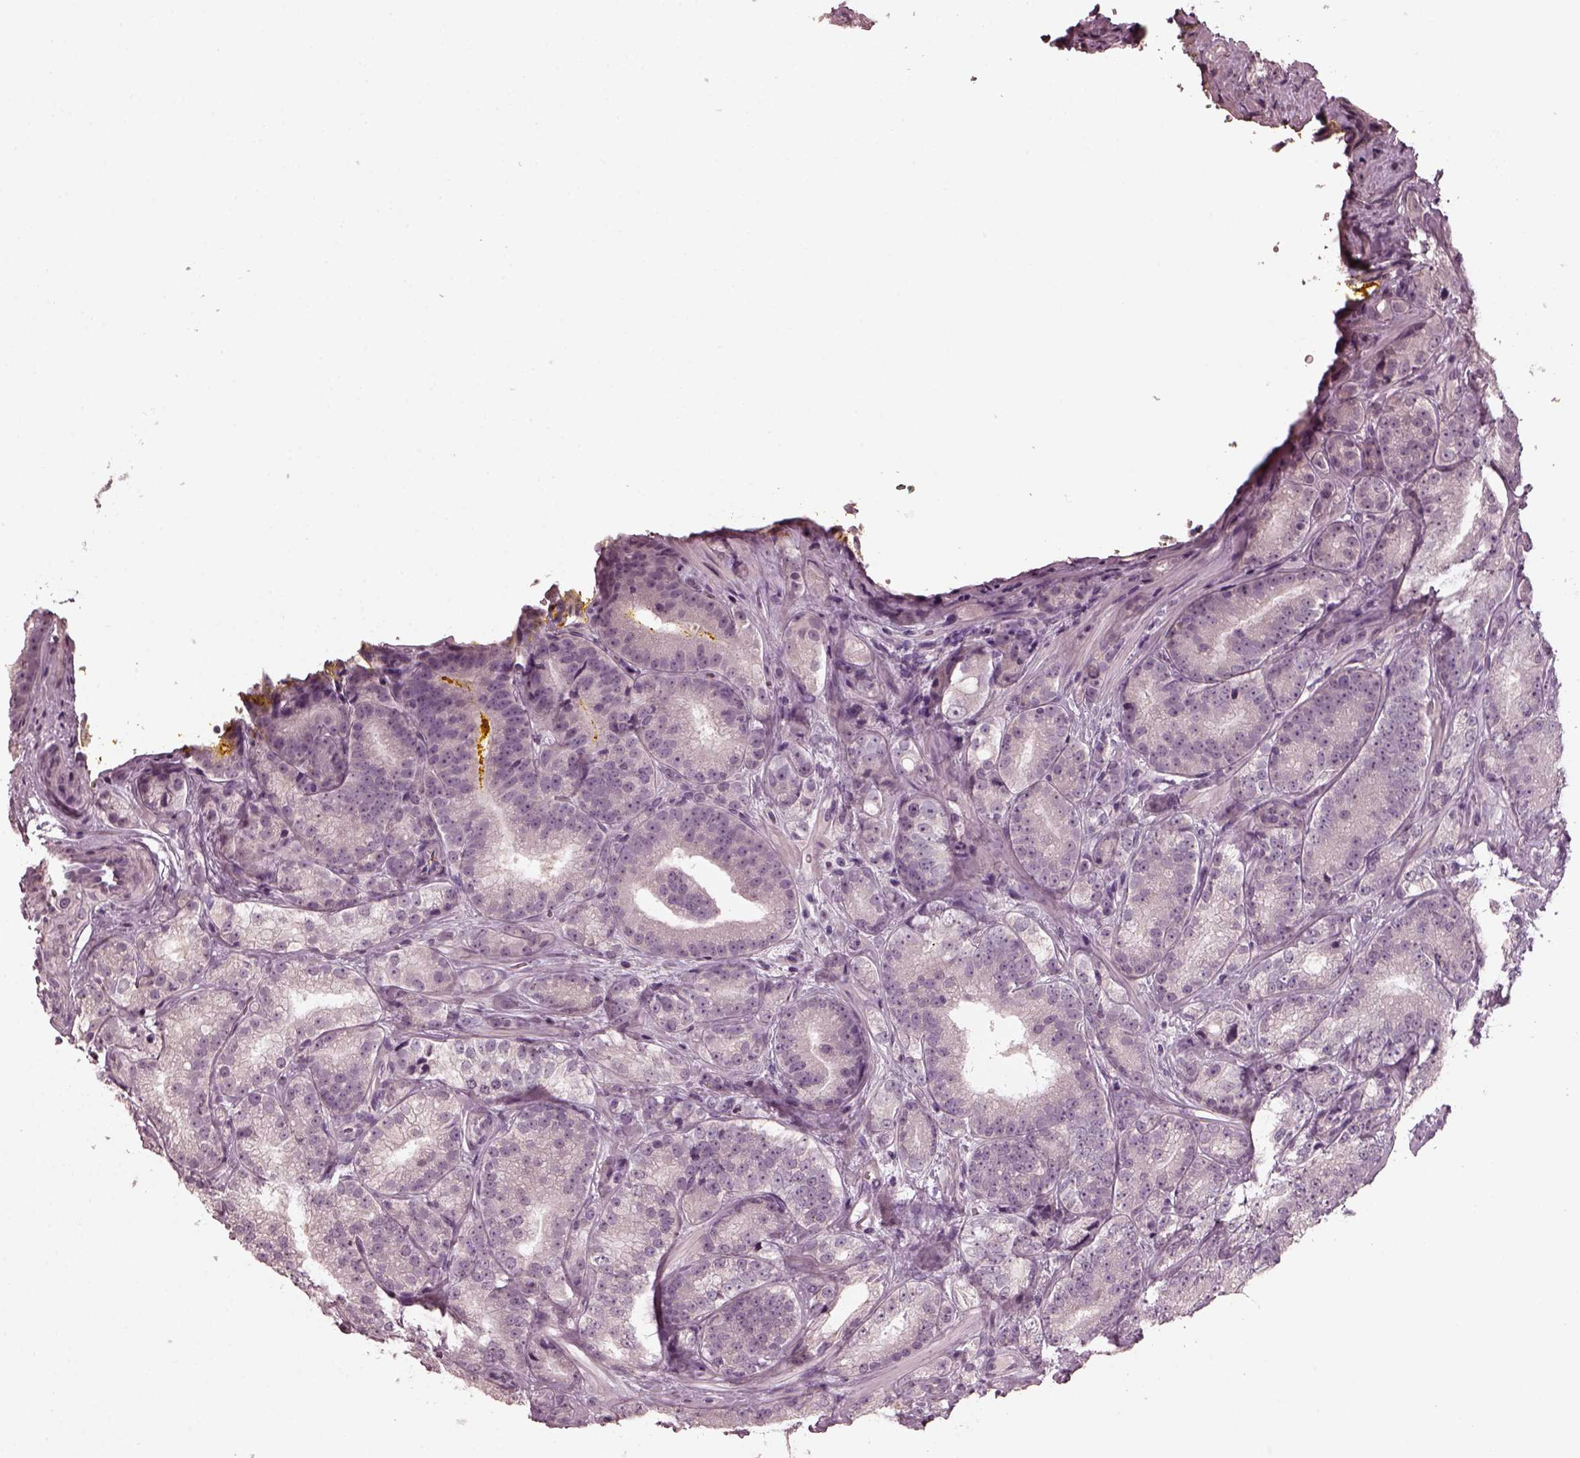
{"staining": {"intensity": "negative", "quantity": "none", "location": "none"}, "tissue": "prostate cancer", "cell_type": "Tumor cells", "image_type": "cancer", "snomed": [{"axis": "morphology", "description": "Adenocarcinoma, NOS"}, {"axis": "topography", "description": "Prostate"}], "caption": "This is a photomicrograph of immunohistochemistry (IHC) staining of prostate cancer (adenocarcinoma), which shows no expression in tumor cells.", "gene": "RCVRN", "patient": {"sex": "male", "age": 63}}